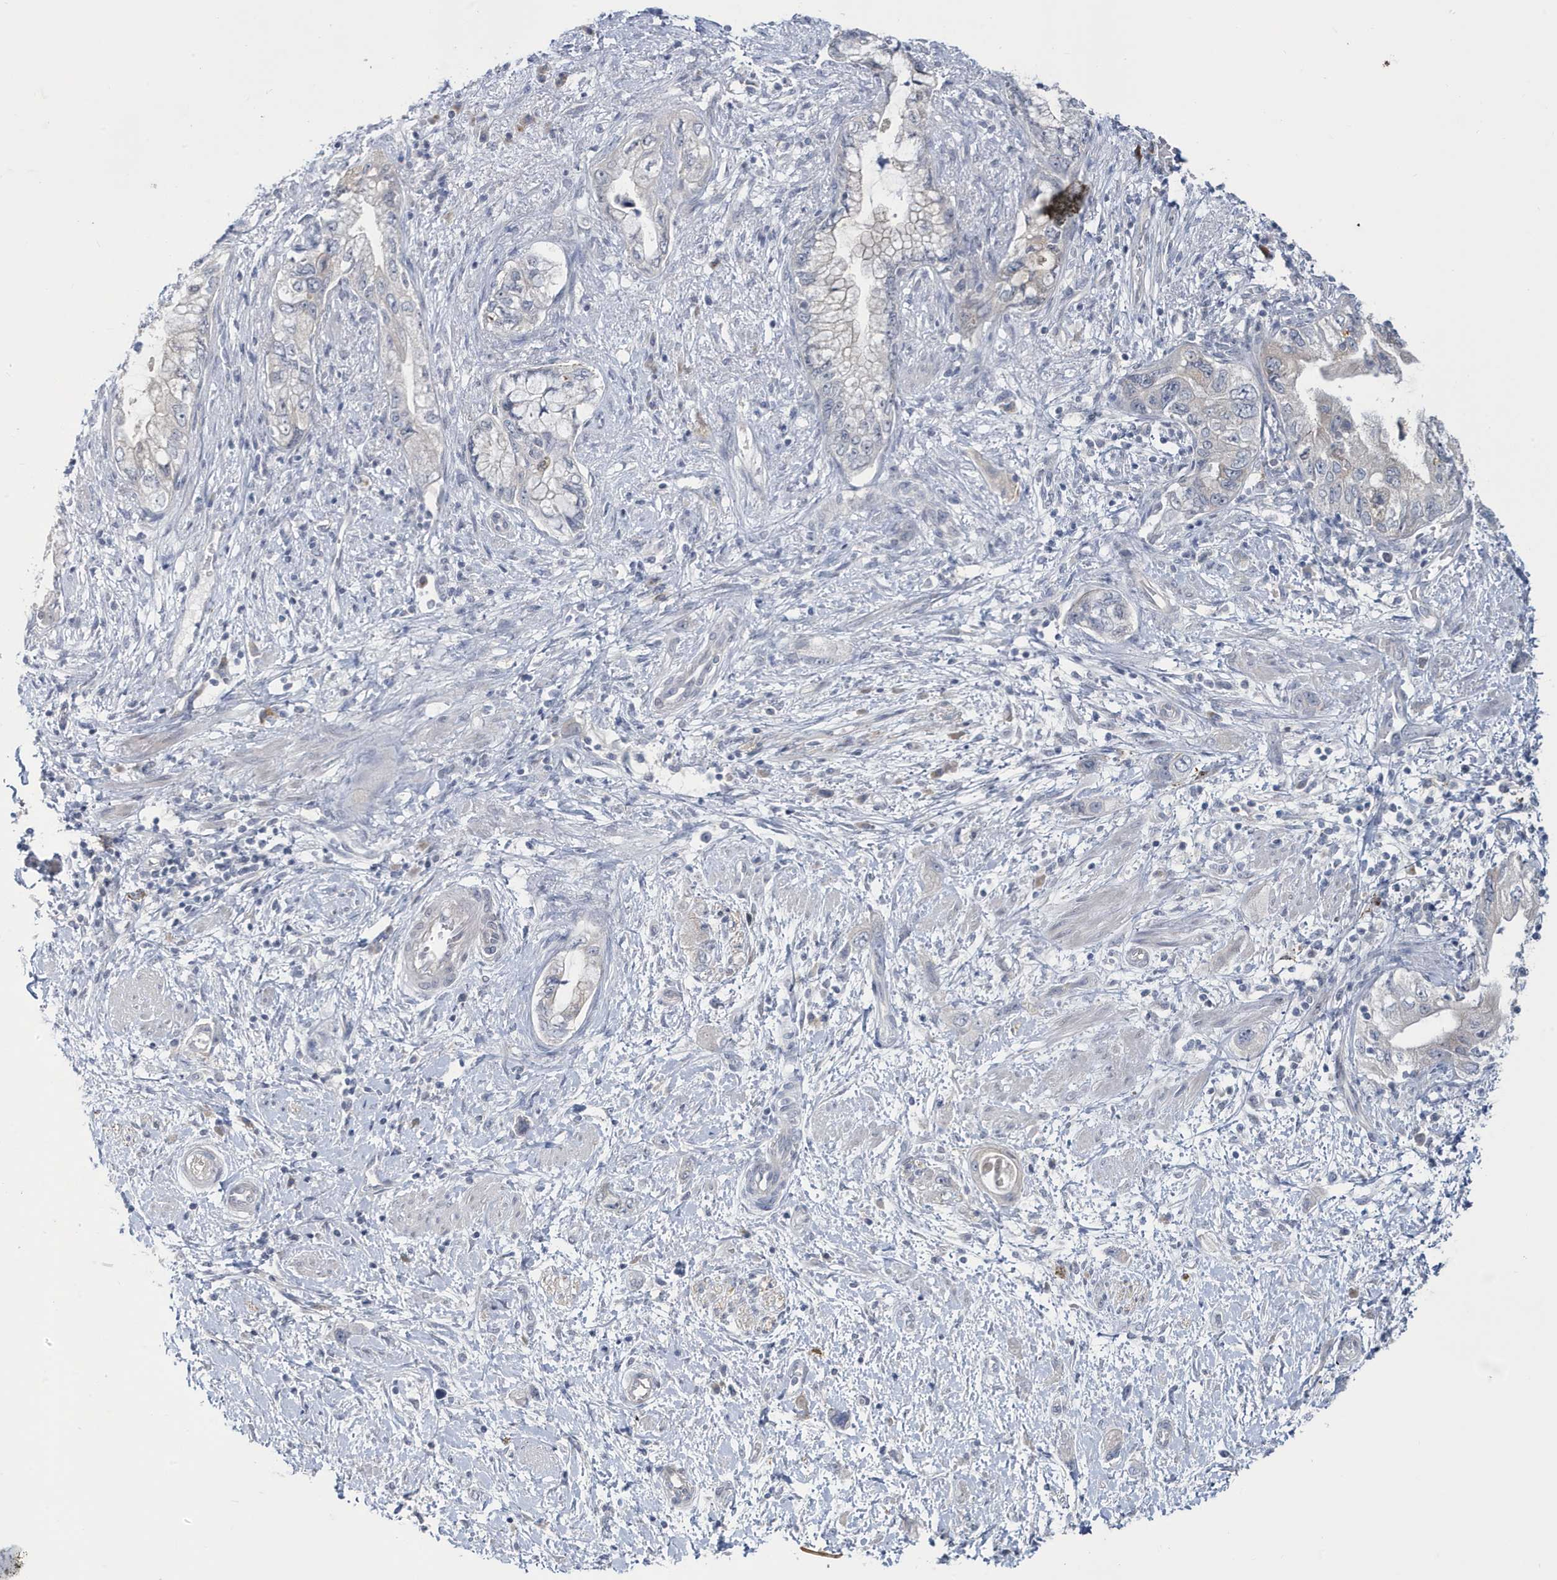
{"staining": {"intensity": "negative", "quantity": "none", "location": "none"}, "tissue": "pancreatic cancer", "cell_type": "Tumor cells", "image_type": "cancer", "snomed": [{"axis": "morphology", "description": "Adenocarcinoma, NOS"}, {"axis": "topography", "description": "Pancreas"}], "caption": "Pancreatic cancer was stained to show a protein in brown. There is no significant expression in tumor cells. (Stains: DAB IHC with hematoxylin counter stain, Microscopy: brightfield microscopy at high magnification).", "gene": "ZNF654", "patient": {"sex": "female", "age": 73}}